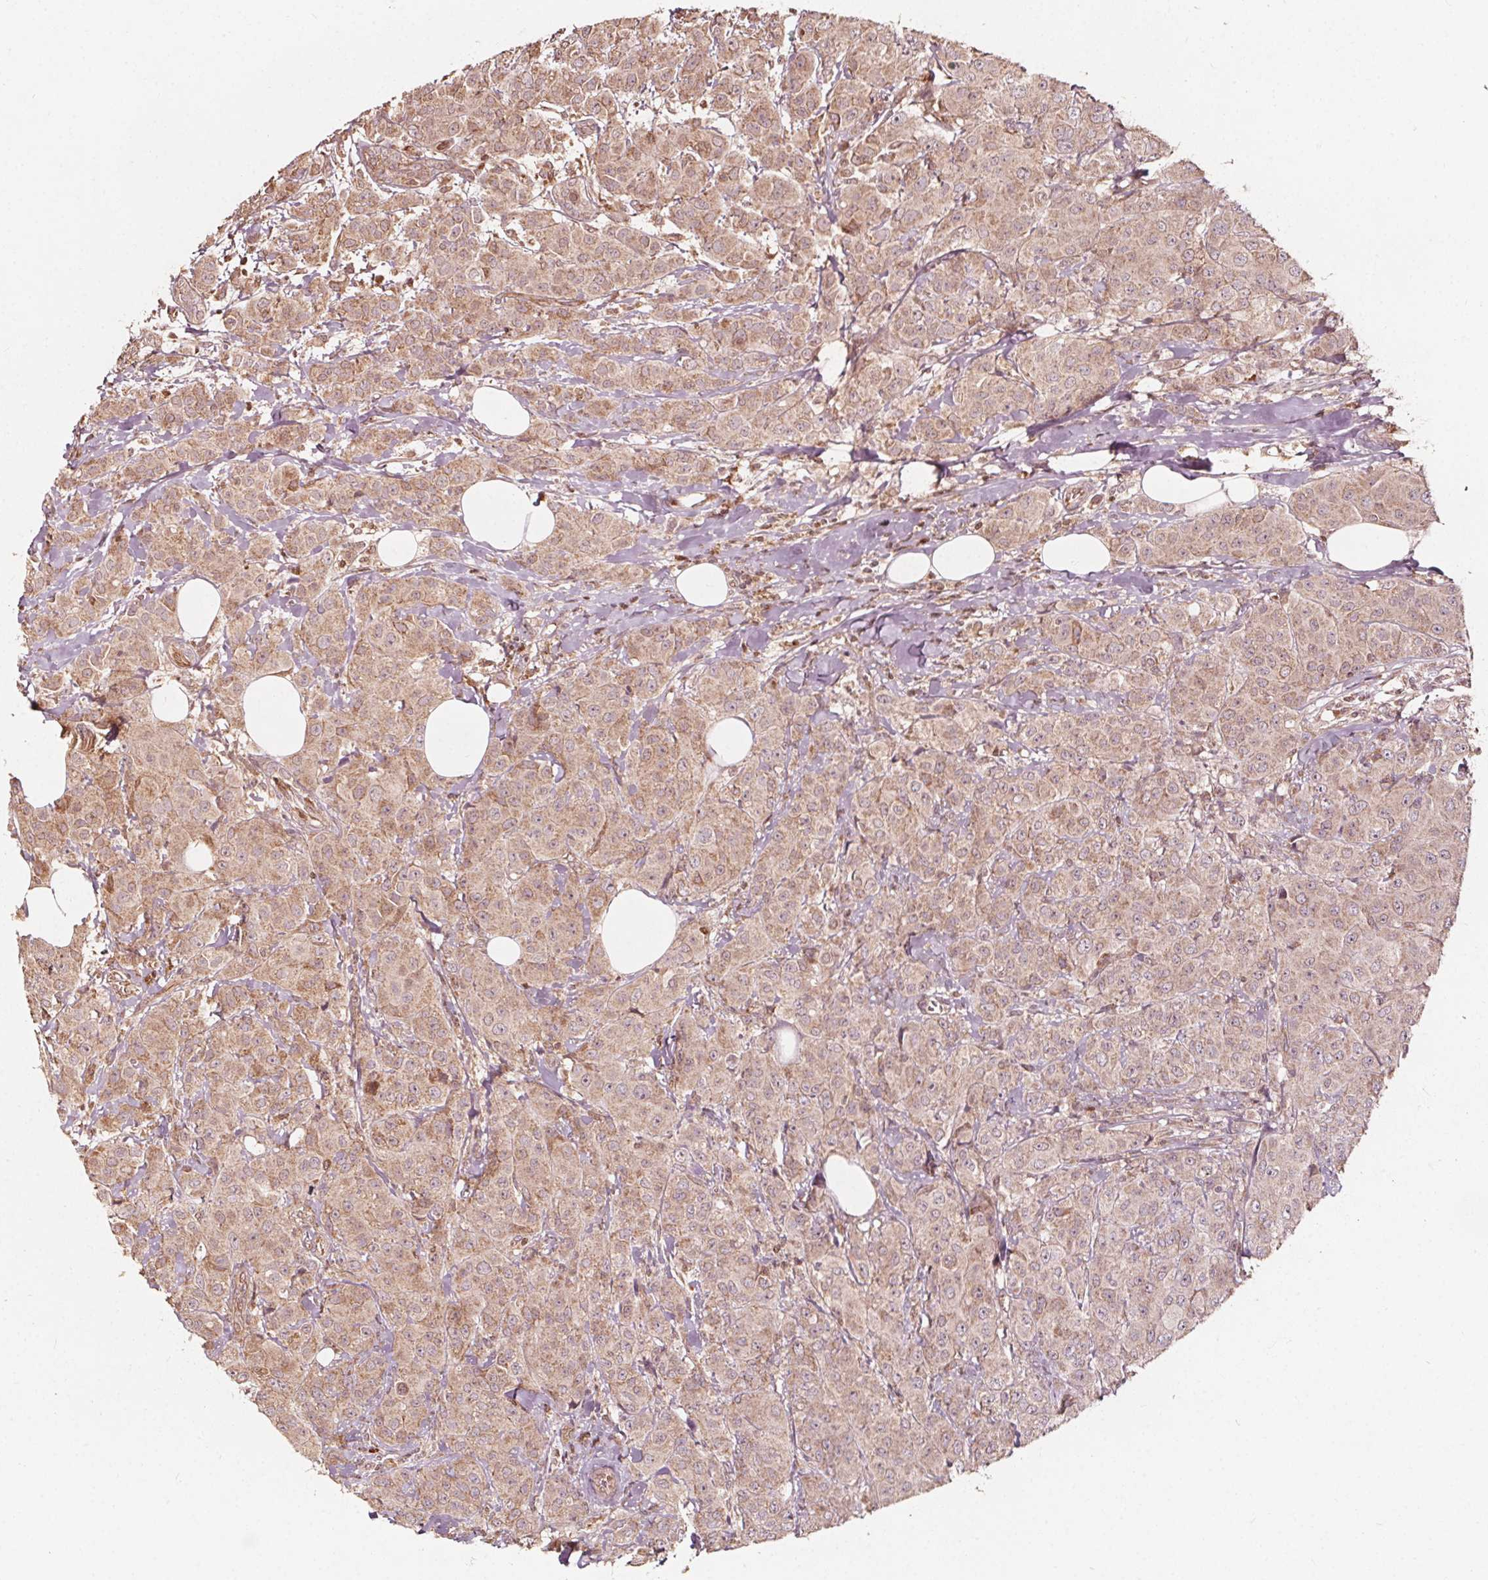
{"staining": {"intensity": "moderate", "quantity": ">75%", "location": "cytoplasmic/membranous"}, "tissue": "breast cancer", "cell_type": "Tumor cells", "image_type": "cancer", "snomed": [{"axis": "morphology", "description": "Normal tissue, NOS"}, {"axis": "morphology", "description": "Duct carcinoma"}, {"axis": "topography", "description": "Breast"}], "caption": "Immunohistochemistry (IHC) of intraductal carcinoma (breast) shows medium levels of moderate cytoplasmic/membranous expression in approximately >75% of tumor cells.", "gene": "AIP", "patient": {"sex": "female", "age": 43}}